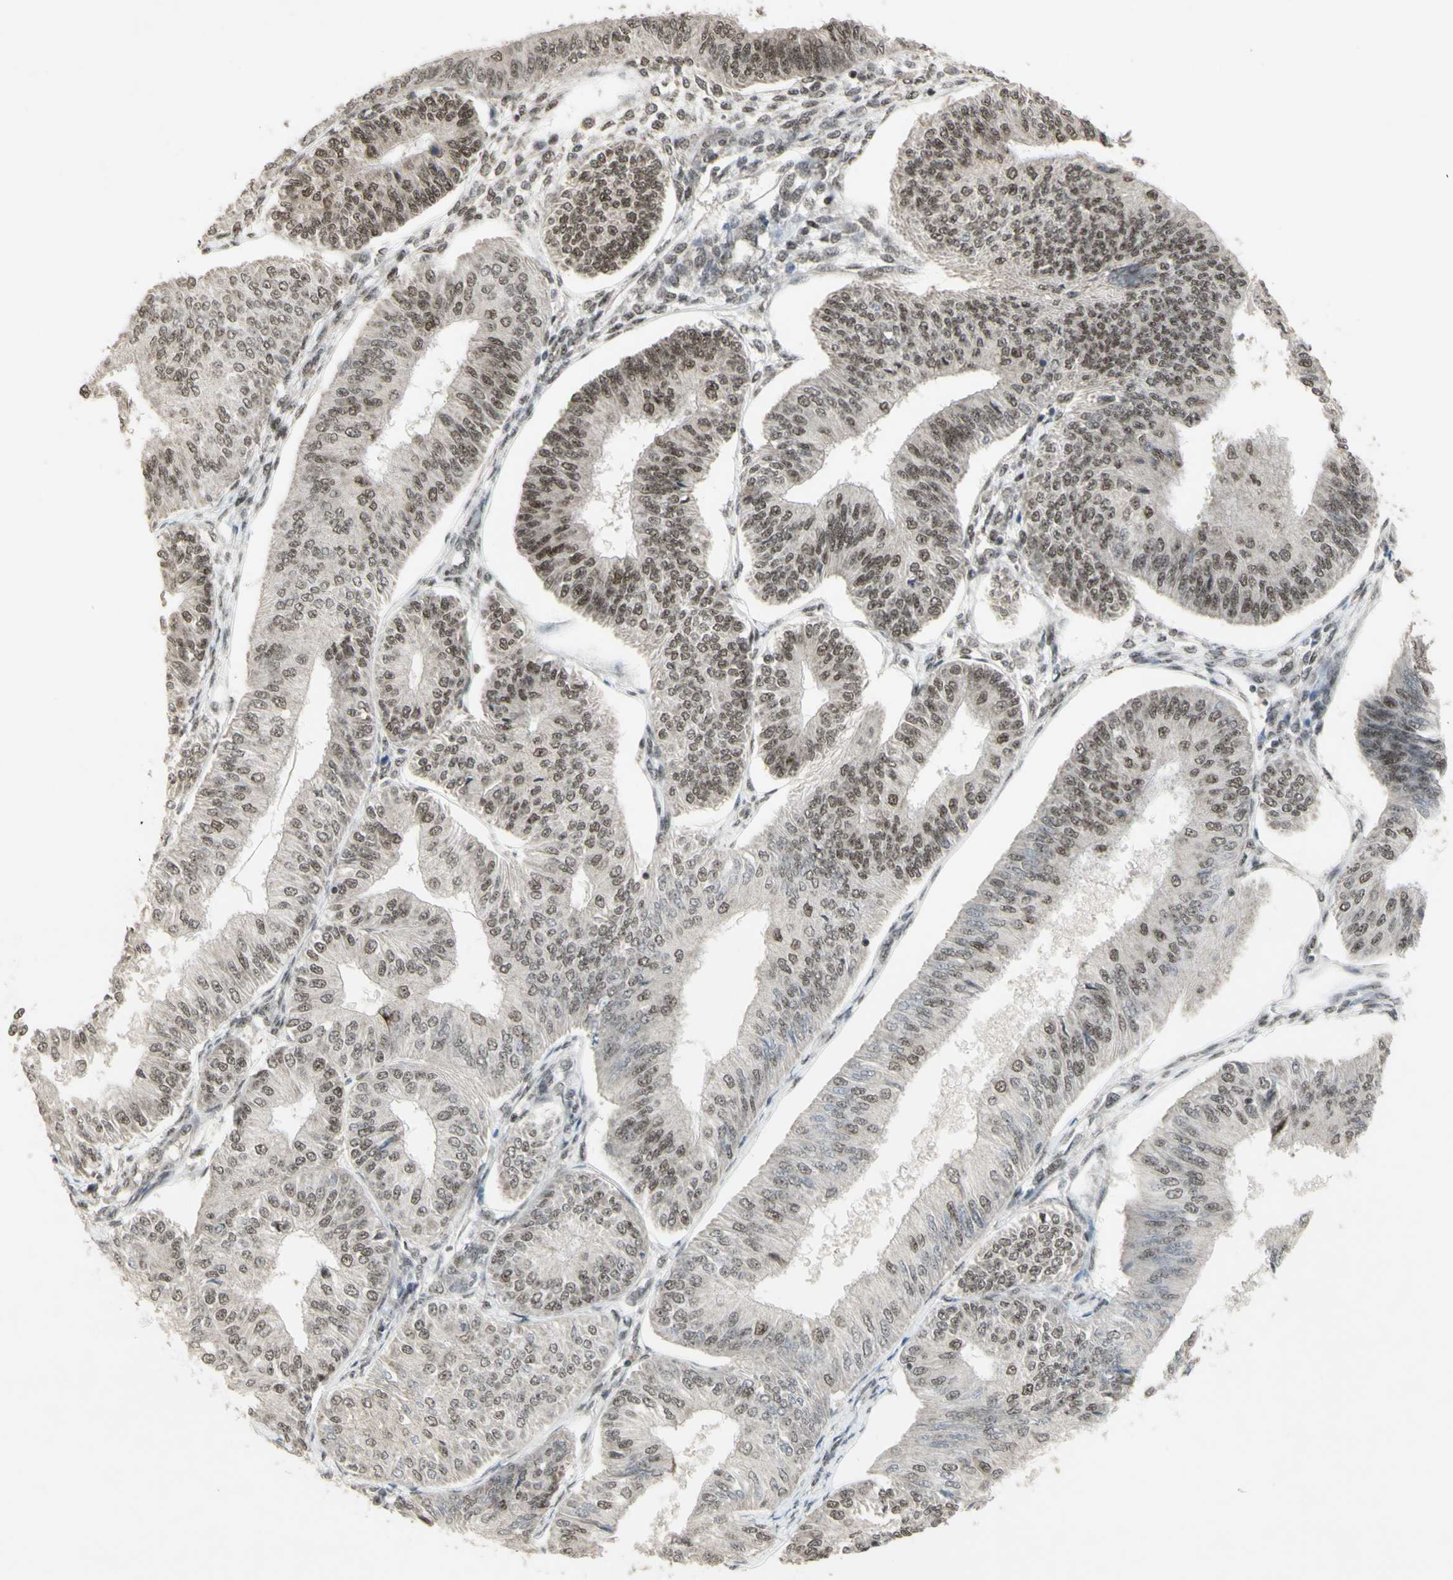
{"staining": {"intensity": "moderate", "quantity": "25%-75%", "location": "nuclear"}, "tissue": "endometrial cancer", "cell_type": "Tumor cells", "image_type": "cancer", "snomed": [{"axis": "morphology", "description": "Adenocarcinoma, NOS"}, {"axis": "topography", "description": "Endometrium"}], "caption": "Moderate nuclear expression for a protein is present in about 25%-75% of tumor cells of endometrial cancer using immunohistochemistry (IHC).", "gene": "CCNT1", "patient": {"sex": "female", "age": 58}}